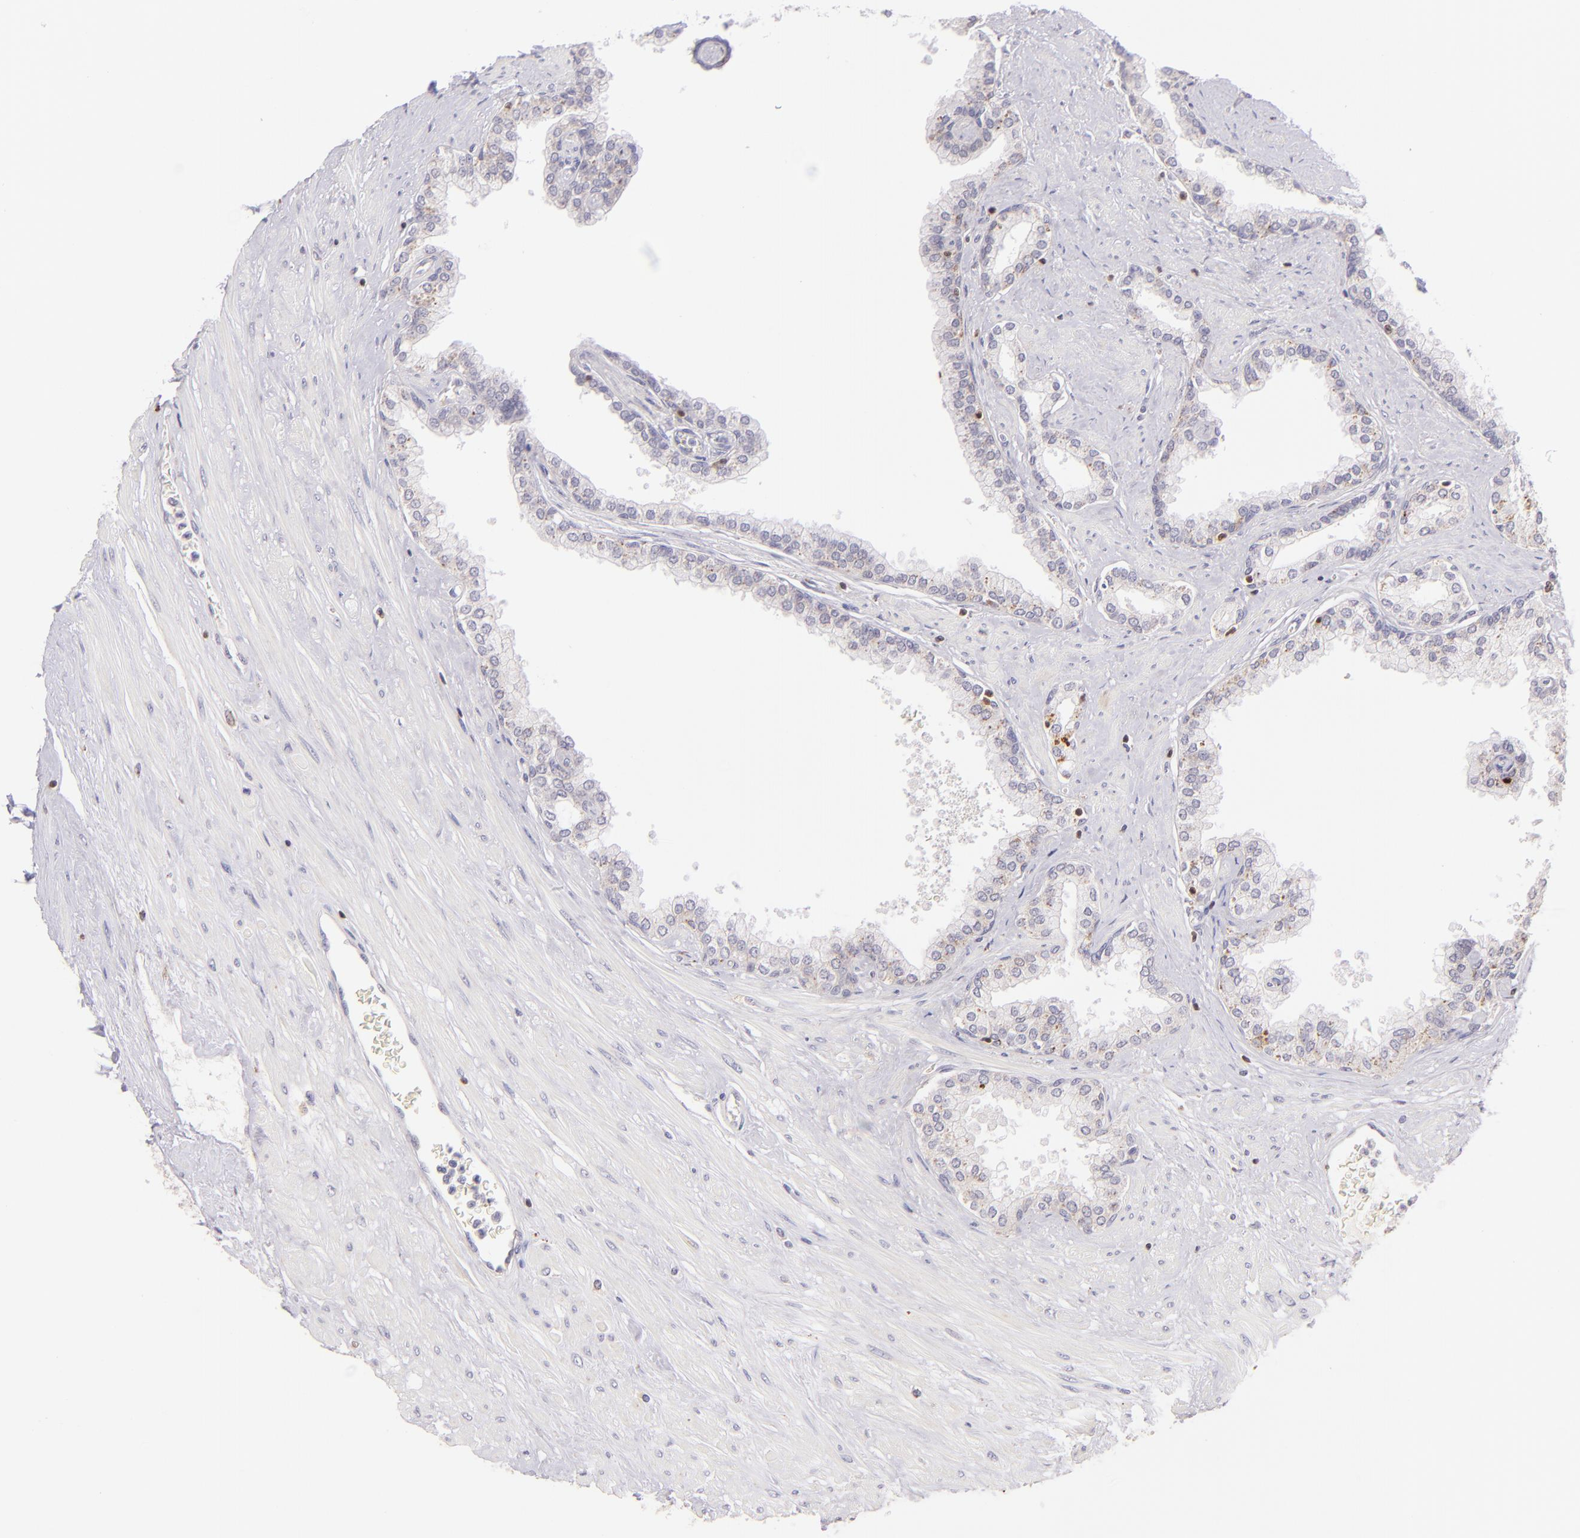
{"staining": {"intensity": "weak", "quantity": "25%-75%", "location": "cytoplasmic/membranous"}, "tissue": "prostate", "cell_type": "Glandular cells", "image_type": "normal", "snomed": [{"axis": "morphology", "description": "Normal tissue, NOS"}, {"axis": "topography", "description": "Prostate"}], "caption": "This is an image of immunohistochemistry staining of normal prostate, which shows weak positivity in the cytoplasmic/membranous of glandular cells.", "gene": "ZAP70", "patient": {"sex": "male", "age": 60}}